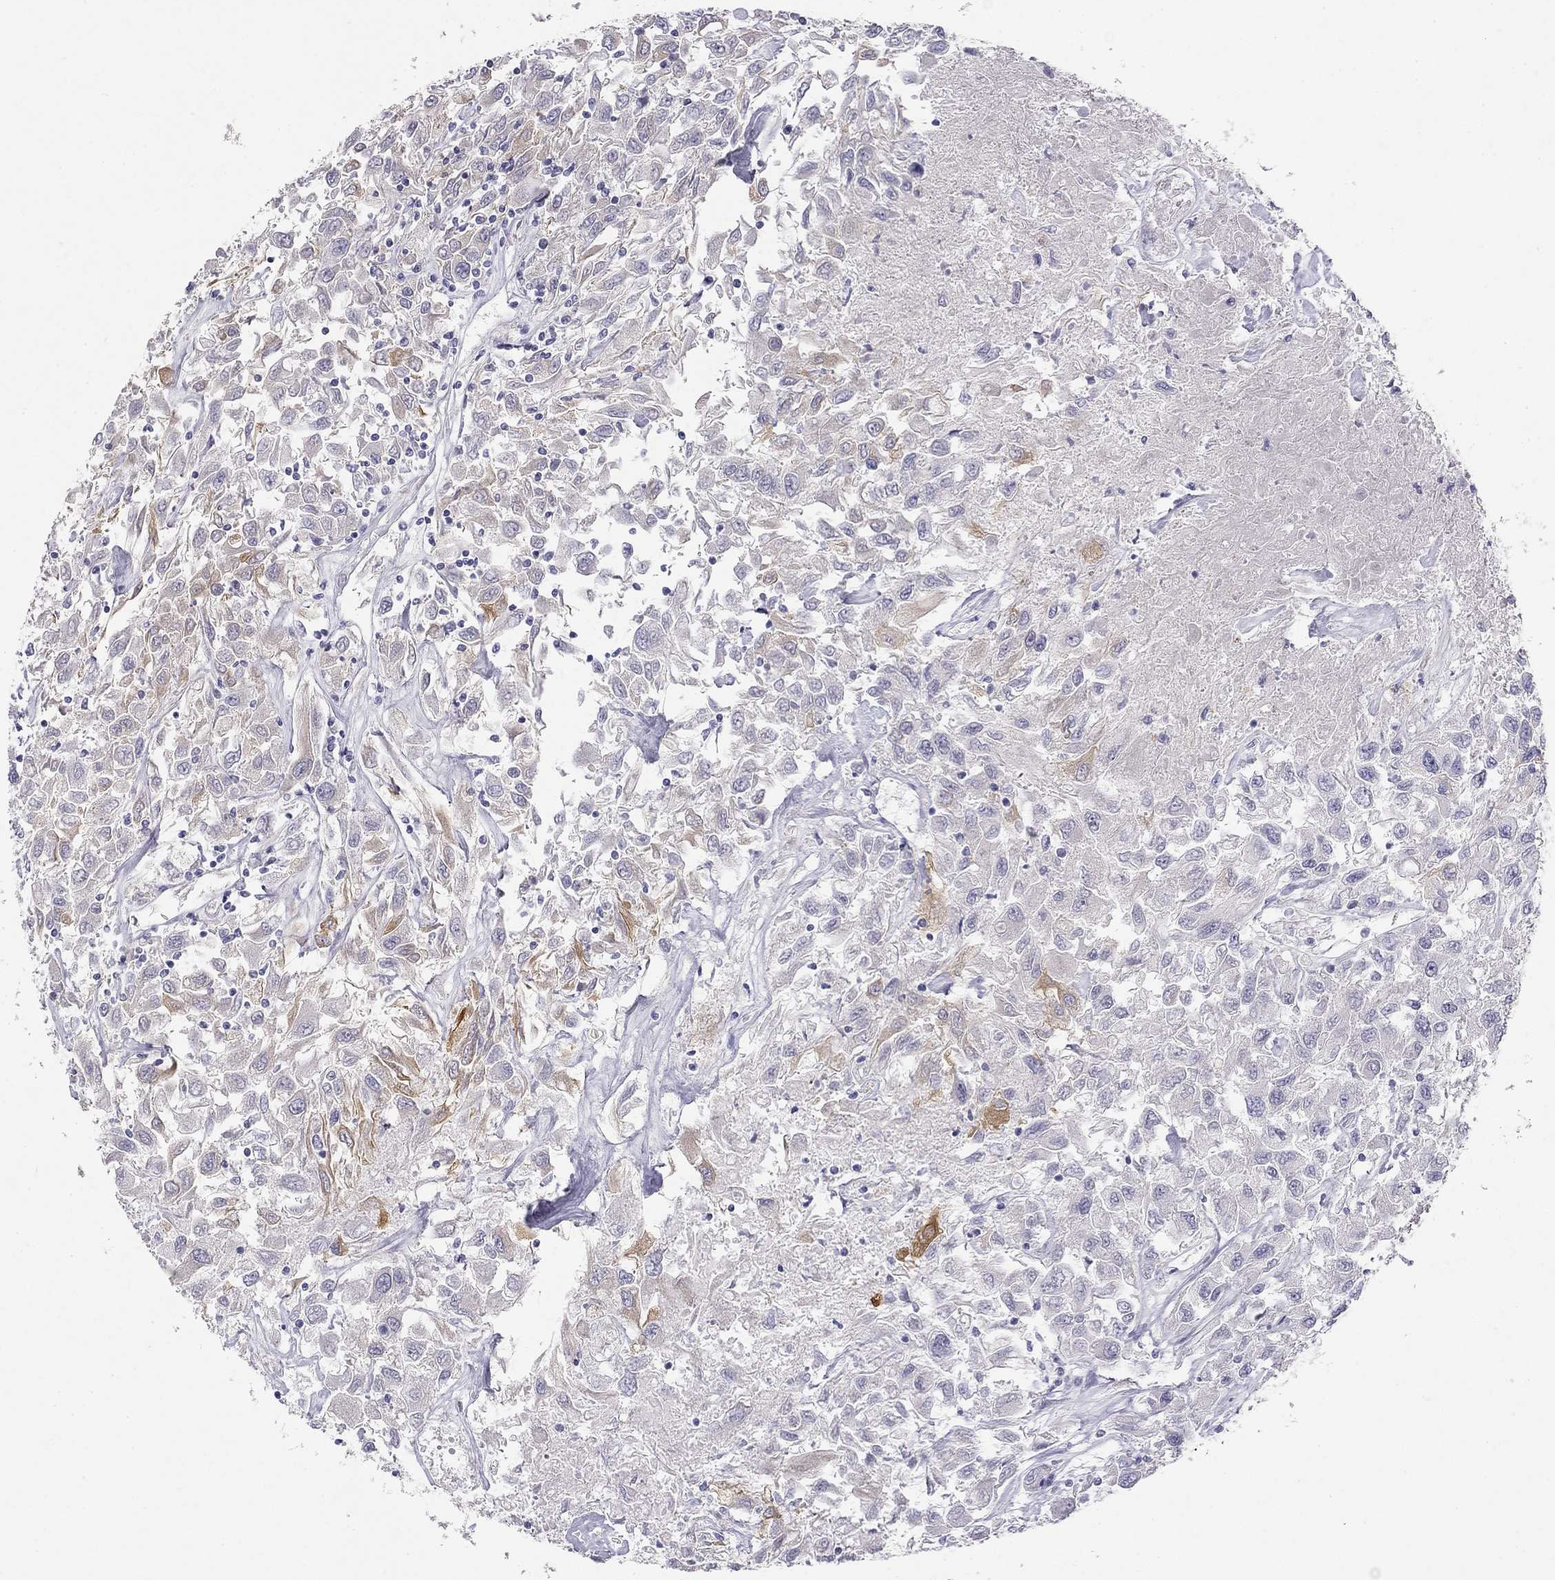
{"staining": {"intensity": "moderate", "quantity": "<25%", "location": "cytoplasmic/membranous"}, "tissue": "renal cancer", "cell_type": "Tumor cells", "image_type": "cancer", "snomed": [{"axis": "morphology", "description": "Adenocarcinoma, NOS"}, {"axis": "topography", "description": "Kidney"}], "caption": "About <25% of tumor cells in human renal adenocarcinoma show moderate cytoplasmic/membranous protein positivity as visualized by brown immunohistochemical staining.", "gene": "RTL1", "patient": {"sex": "female", "age": 76}}